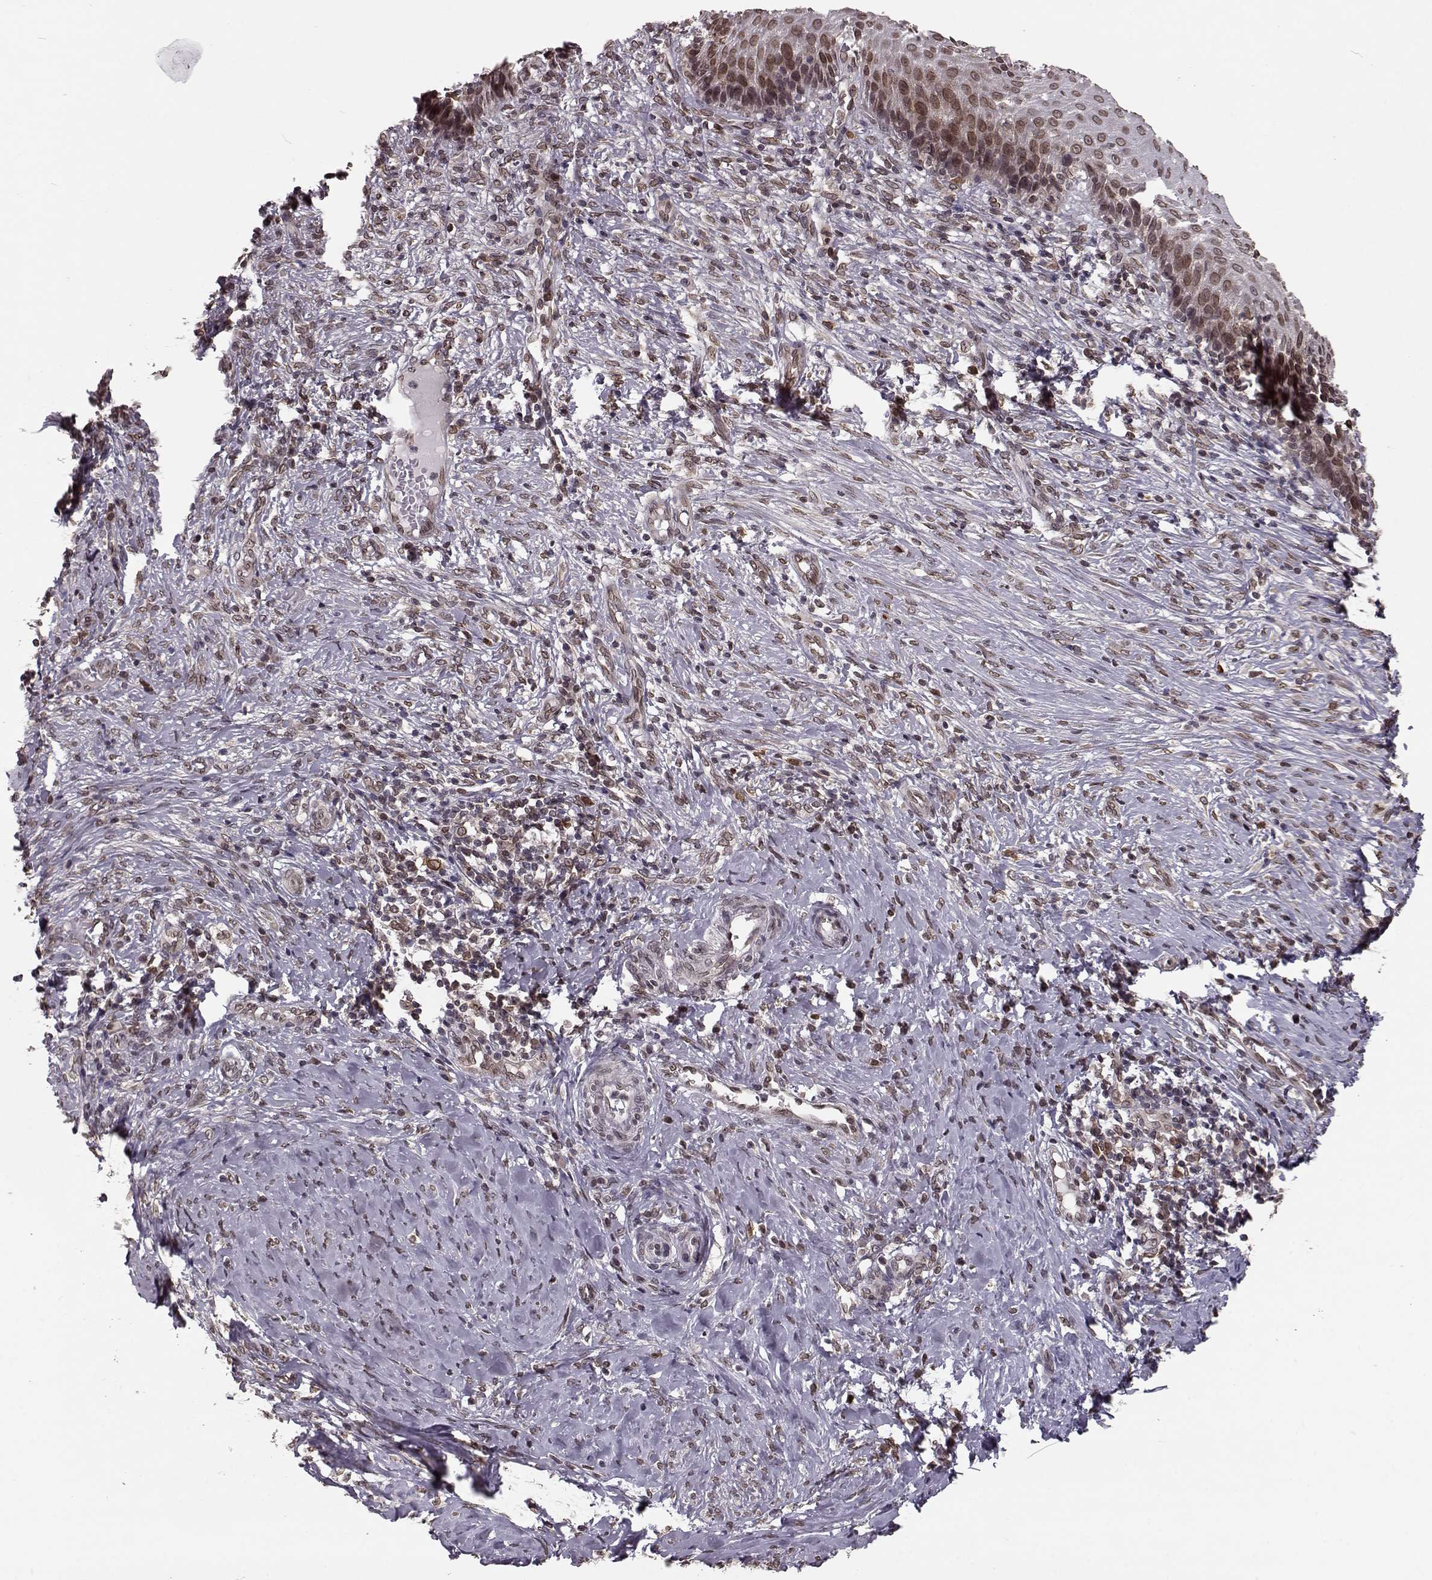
{"staining": {"intensity": "weak", "quantity": ">75%", "location": "cytoplasmic/membranous,nuclear"}, "tissue": "cervical cancer", "cell_type": "Tumor cells", "image_type": "cancer", "snomed": [{"axis": "morphology", "description": "Squamous cell carcinoma, NOS"}, {"axis": "topography", "description": "Cervix"}], "caption": "IHC histopathology image of neoplastic tissue: human cervical cancer (squamous cell carcinoma) stained using immunohistochemistry (IHC) displays low levels of weak protein expression localized specifically in the cytoplasmic/membranous and nuclear of tumor cells, appearing as a cytoplasmic/membranous and nuclear brown color.", "gene": "NUP37", "patient": {"sex": "female", "age": 46}}